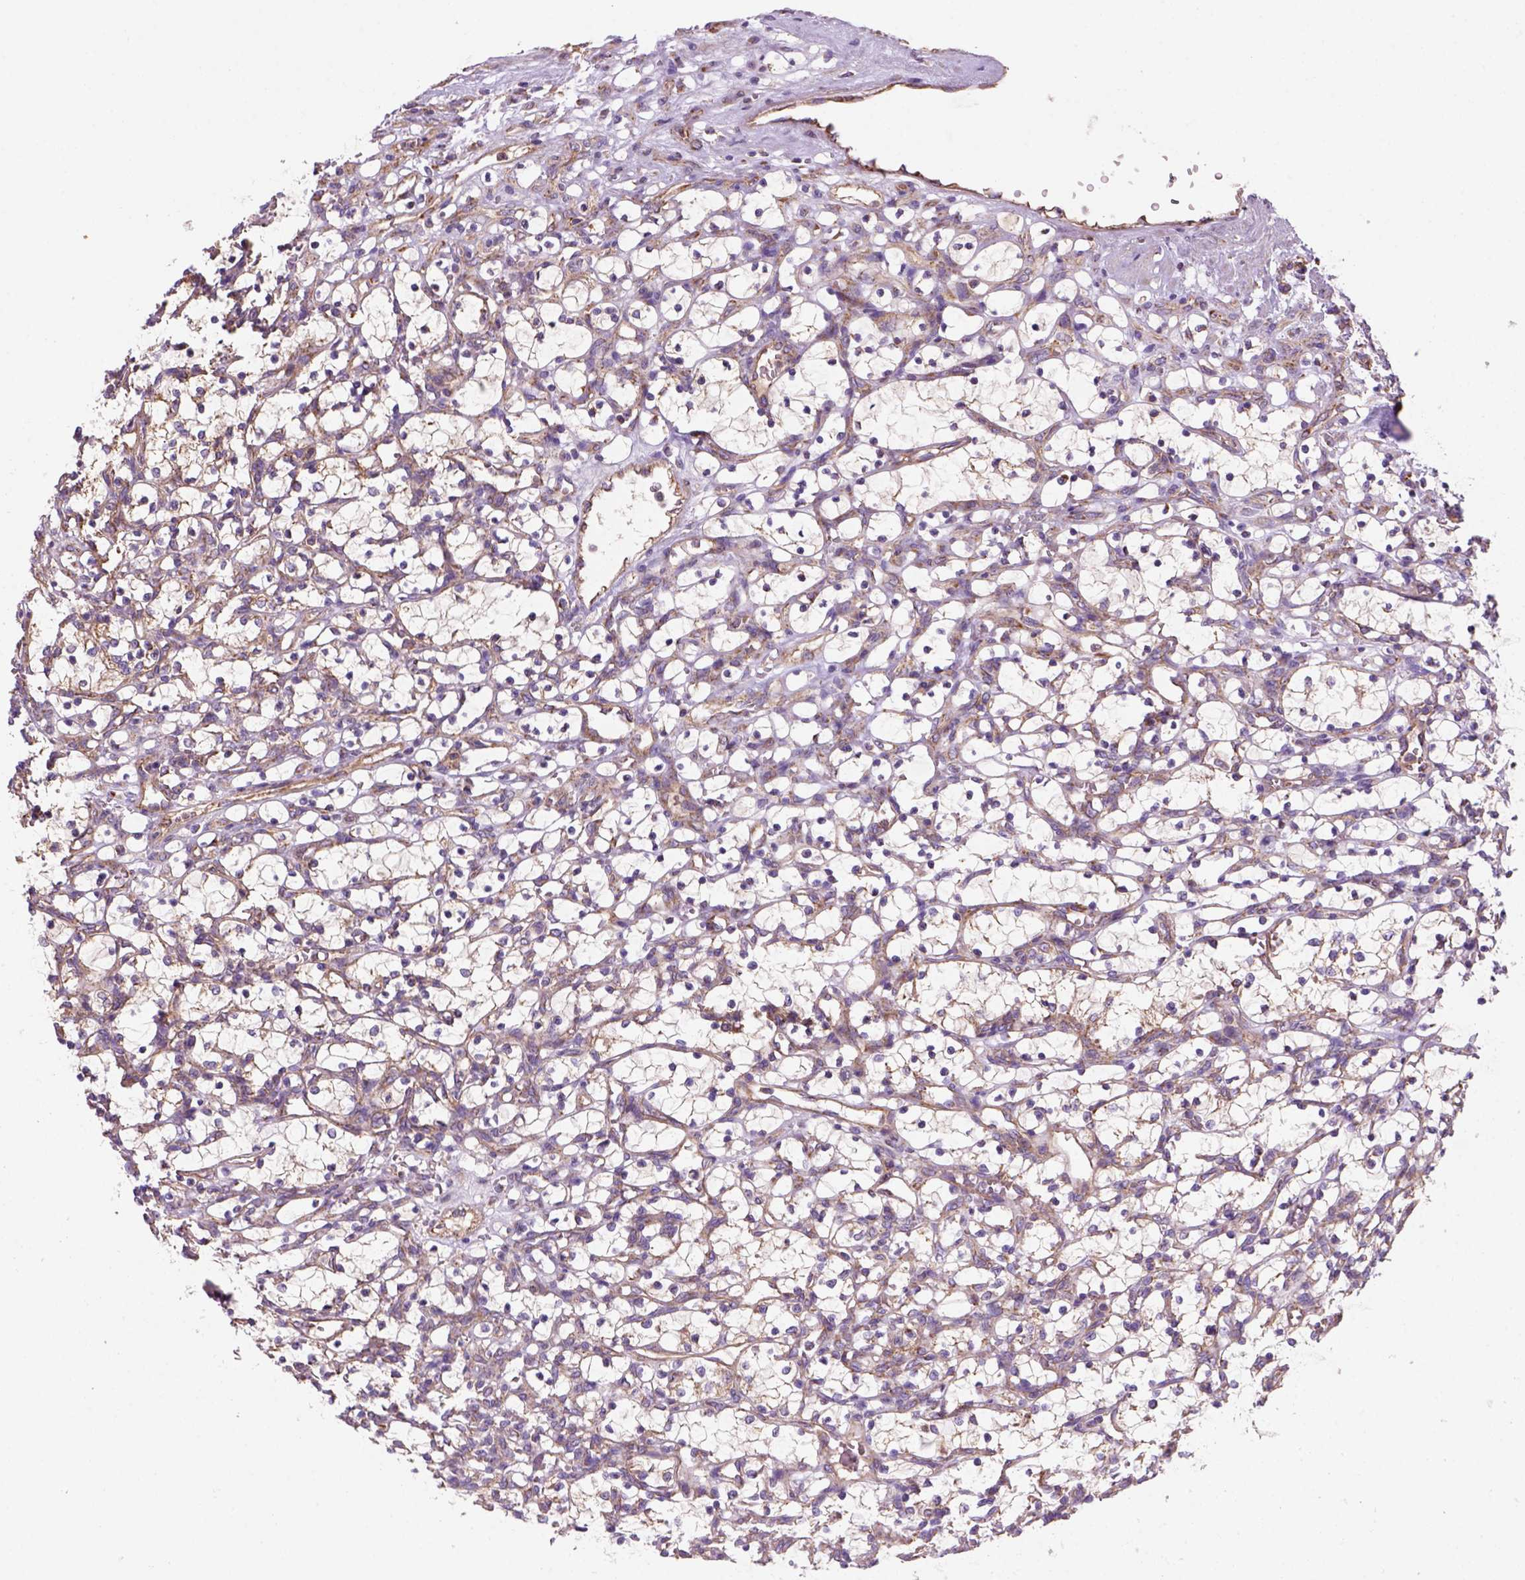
{"staining": {"intensity": "moderate", "quantity": "<25%", "location": "cytoplasmic/membranous"}, "tissue": "renal cancer", "cell_type": "Tumor cells", "image_type": "cancer", "snomed": [{"axis": "morphology", "description": "Adenocarcinoma, NOS"}, {"axis": "topography", "description": "Kidney"}], "caption": "Immunohistochemistry of renal cancer (adenocarcinoma) shows low levels of moderate cytoplasmic/membranous staining in approximately <25% of tumor cells.", "gene": "WARS2", "patient": {"sex": "female", "age": 69}}